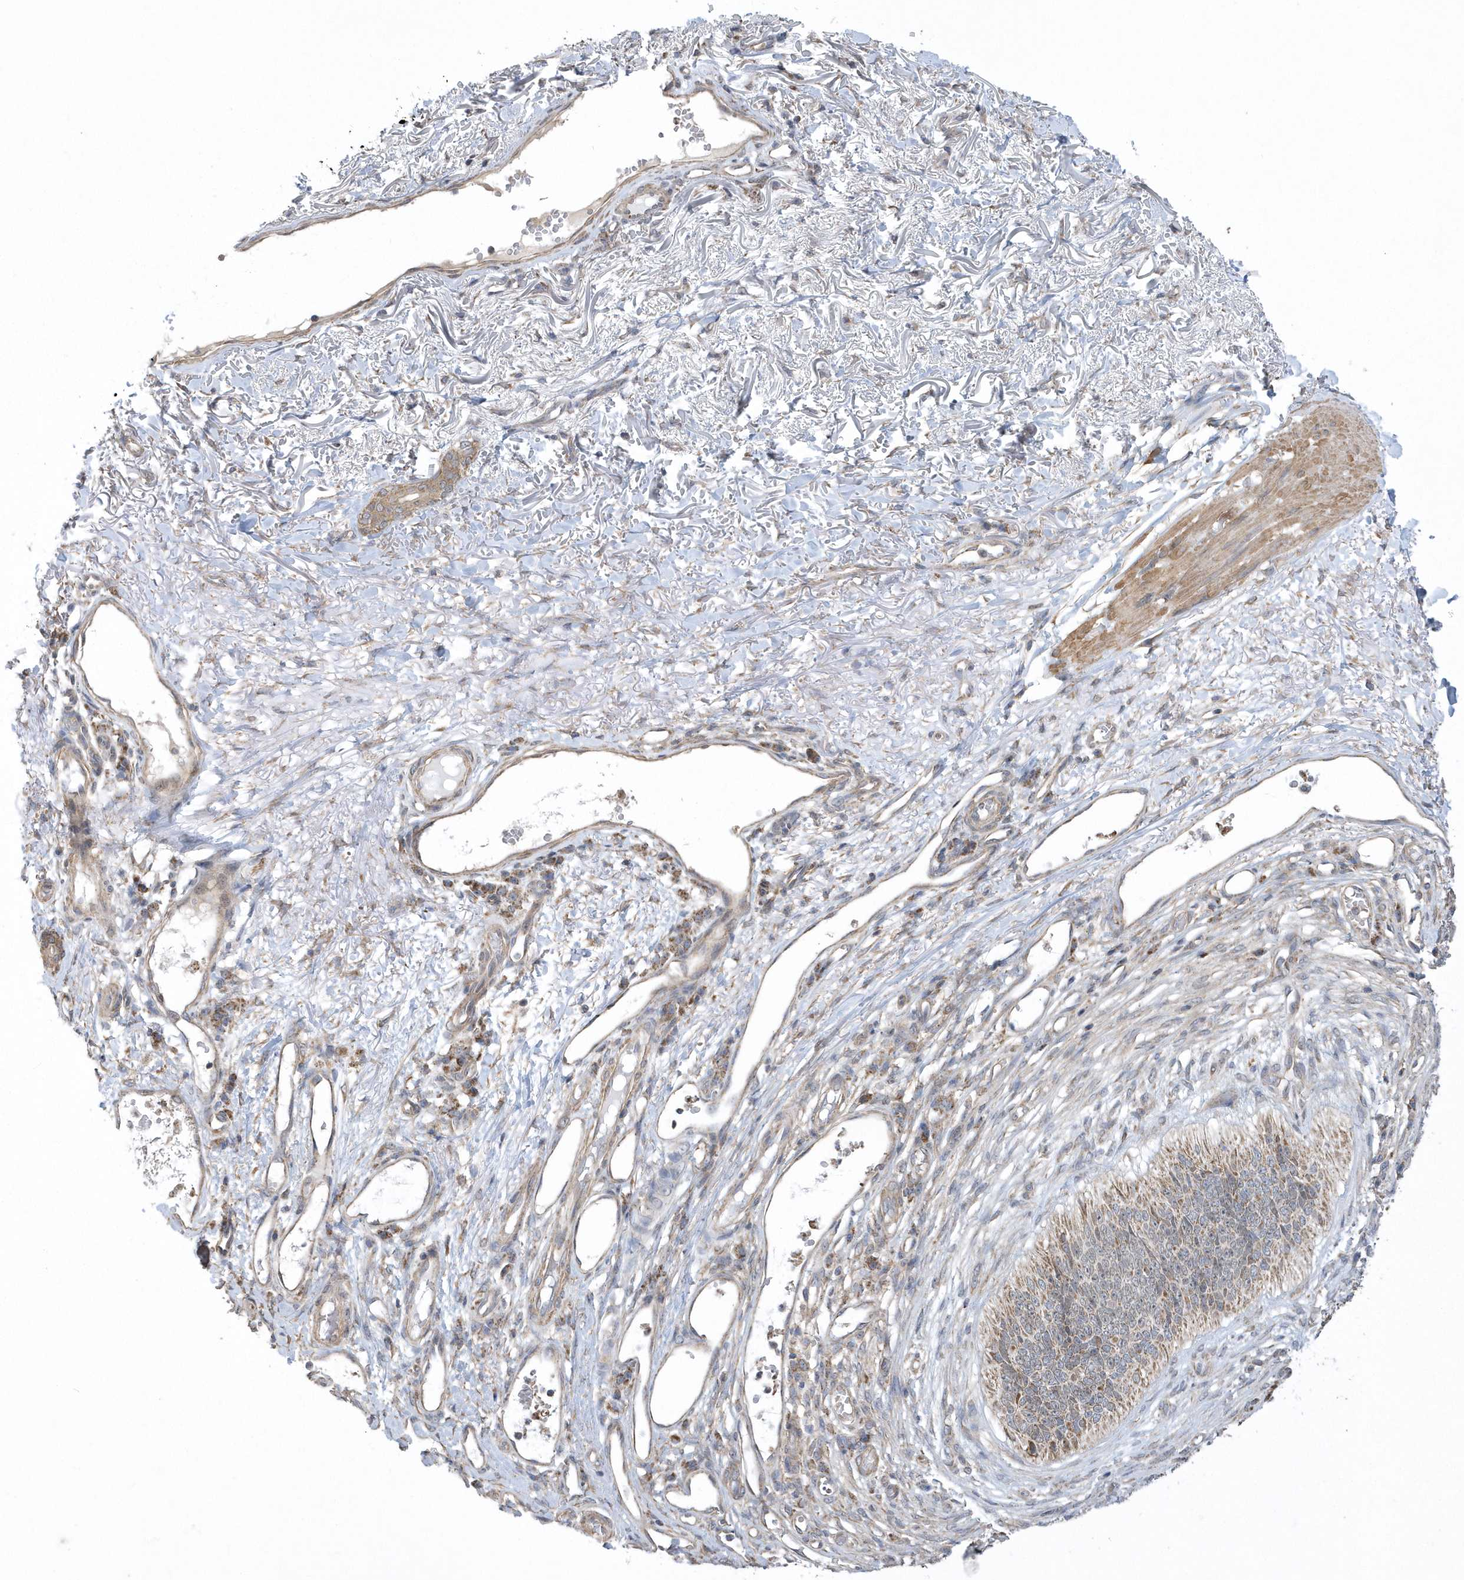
{"staining": {"intensity": "moderate", "quantity": ">75%", "location": "cytoplasmic/membranous"}, "tissue": "skin cancer", "cell_type": "Tumor cells", "image_type": "cancer", "snomed": [{"axis": "morphology", "description": "Basal cell carcinoma"}, {"axis": "topography", "description": "Skin"}], "caption": "A photomicrograph of skin basal cell carcinoma stained for a protein reveals moderate cytoplasmic/membranous brown staining in tumor cells. Using DAB (brown) and hematoxylin (blue) stains, captured at high magnification using brightfield microscopy.", "gene": "SLX9", "patient": {"sex": "female", "age": 84}}